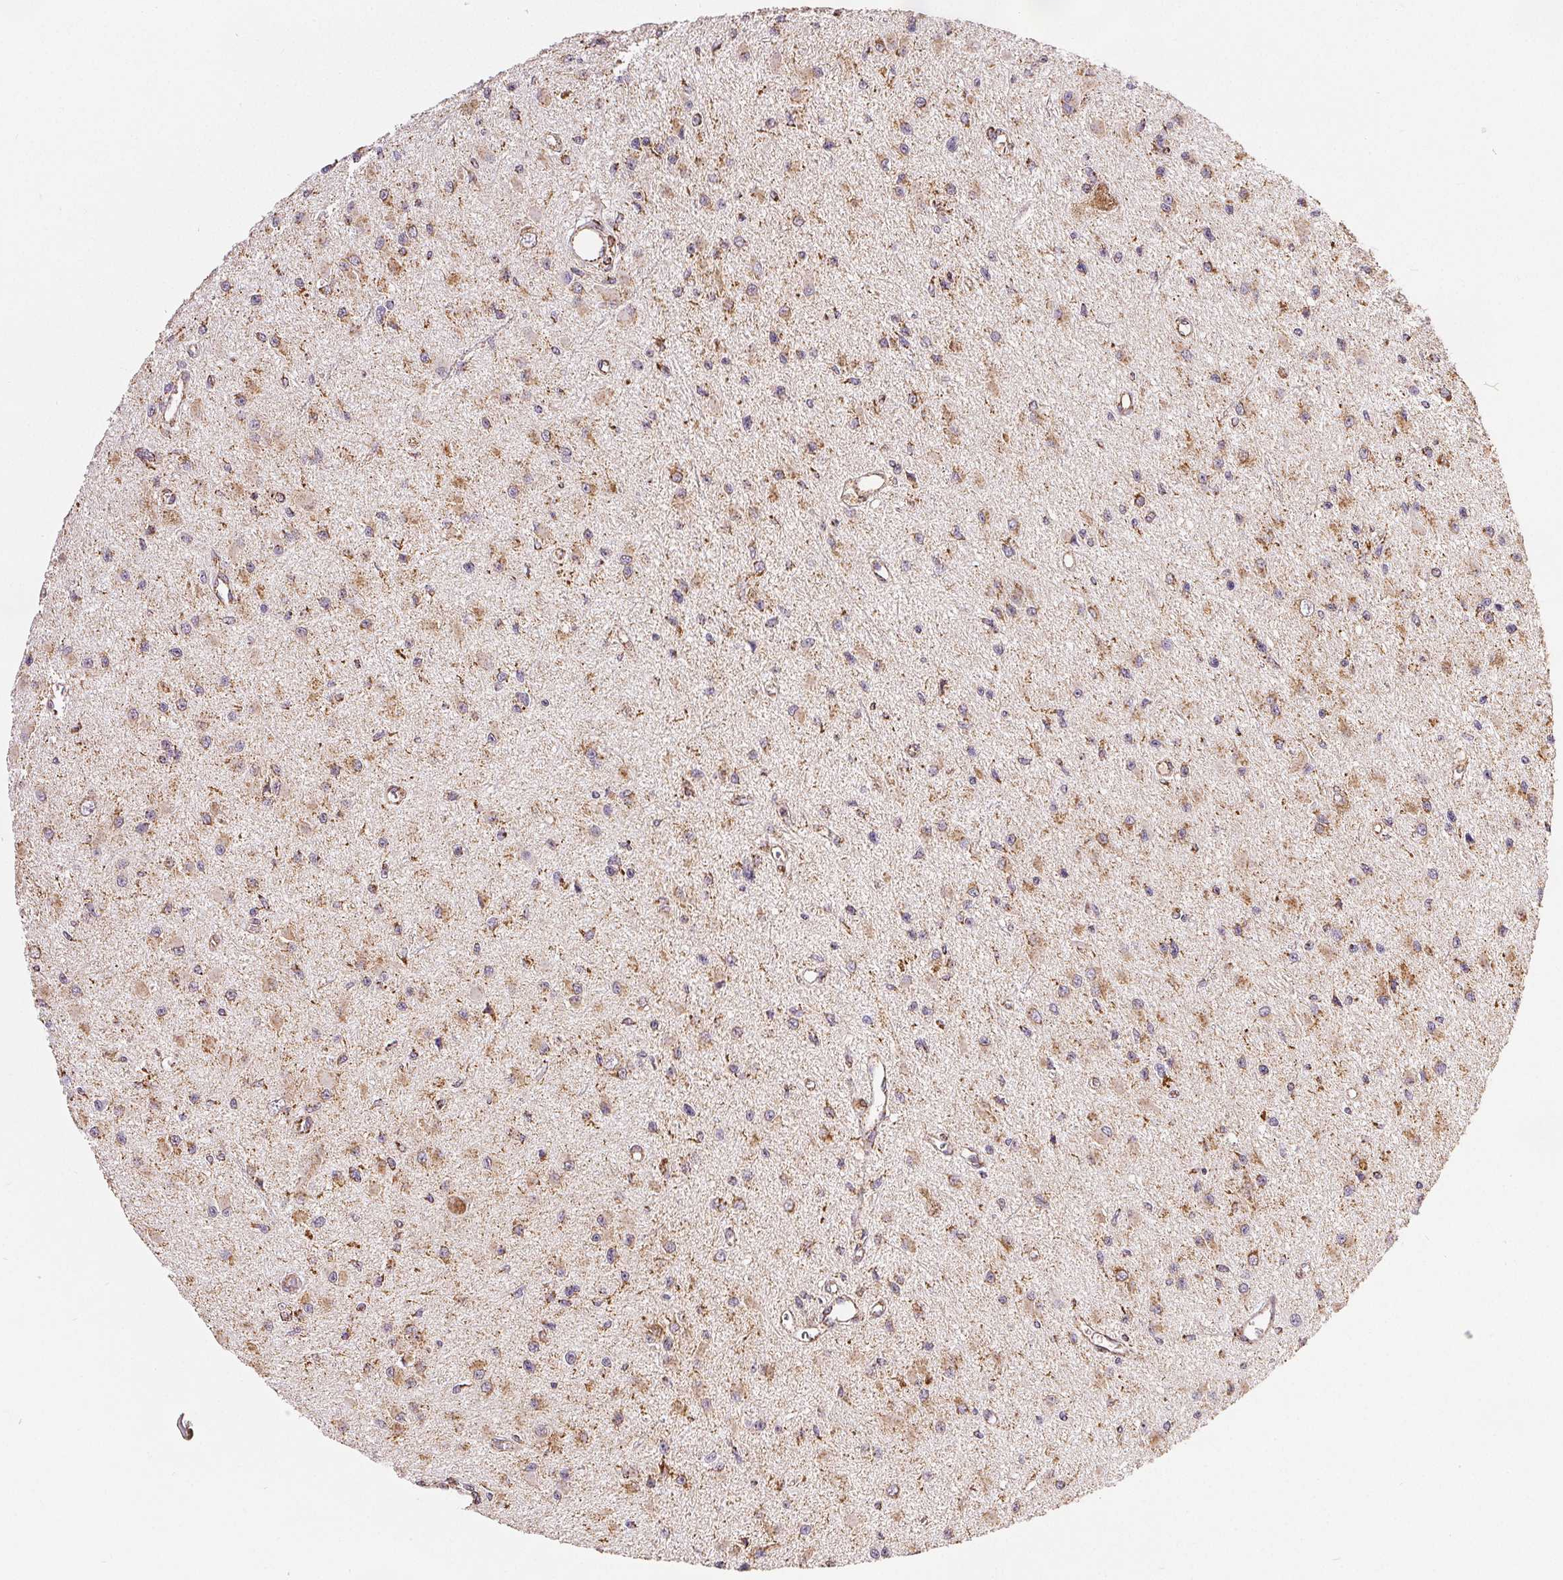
{"staining": {"intensity": "moderate", "quantity": "25%-75%", "location": "cytoplasmic/membranous"}, "tissue": "glioma", "cell_type": "Tumor cells", "image_type": "cancer", "snomed": [{"axis": "morphology", "description": "Glioma, malignant, High grade"}, {"axis": "topography", "description": "Brain"}], "caption": "Tumor cells demonstrate moderate cytoplasmic/membranous expression in approximately 25%-75% of cells in malignant glioma (high-grade).", "gene": "SDHB", "patient": {"sex": "male", "age": 54}}